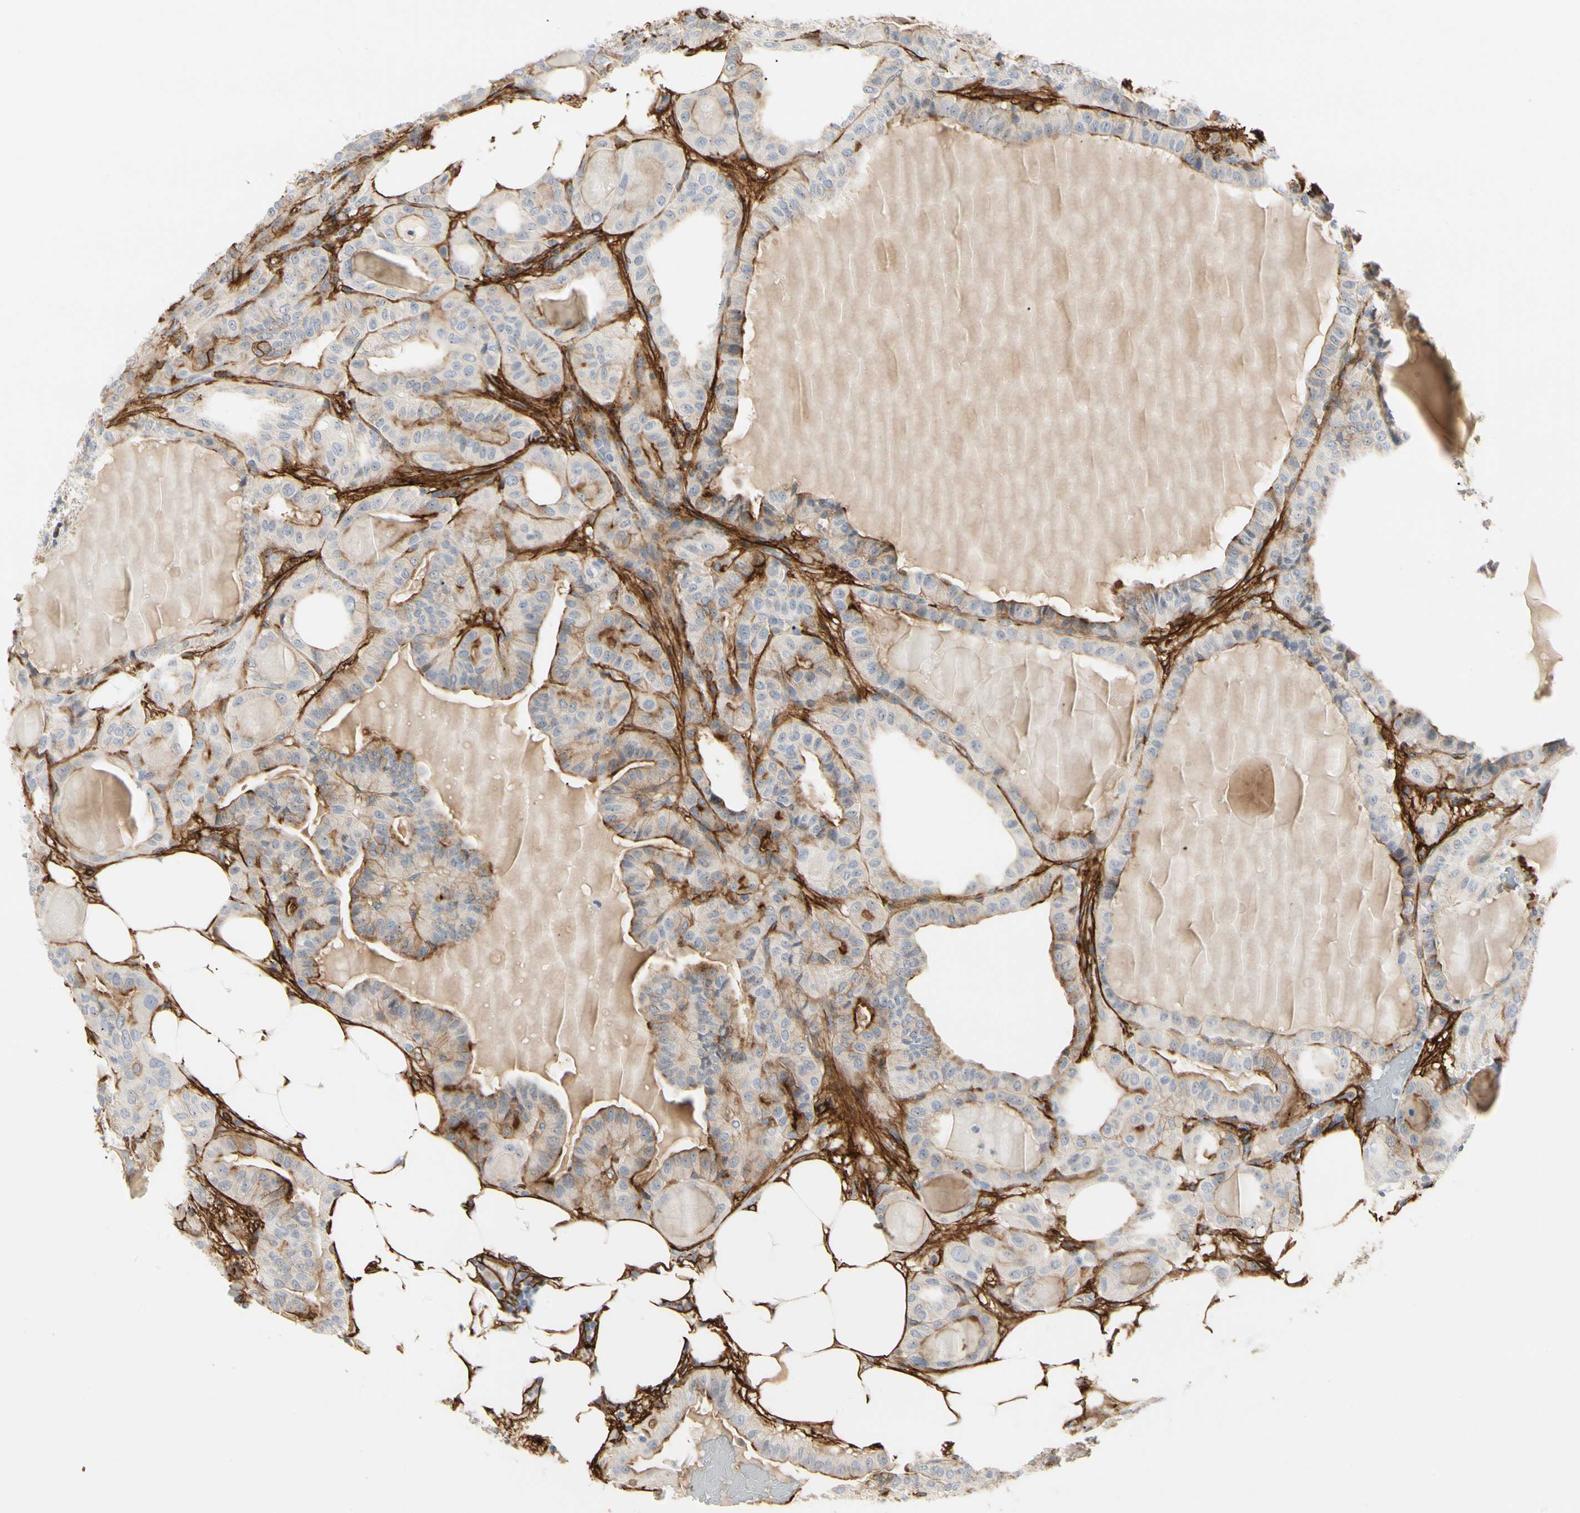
{"staining": {"intensity": "weak", "quantity": "25%-75%", "location": "cytoplasmic/membranous"}, "tissue": "thyroid cancer", "cell_type": "Tumor cells", "image_type": "cancer", "snomed": [{"axis": "morphology", "description": "Papillary adenocarcinoma, NOS"}, {"axis": "topography", "description": "Thyroid gland"}], "caption": "Immunohistochemical staining of human thyroid cancer (papillary adenocarcinoma) demonstrates weak cytoplasmic/membranous protein expression in approximately 25%-75% of tumor cells.", "gene": "GGT5", "patient": {"sex": "male", "age": 77}}